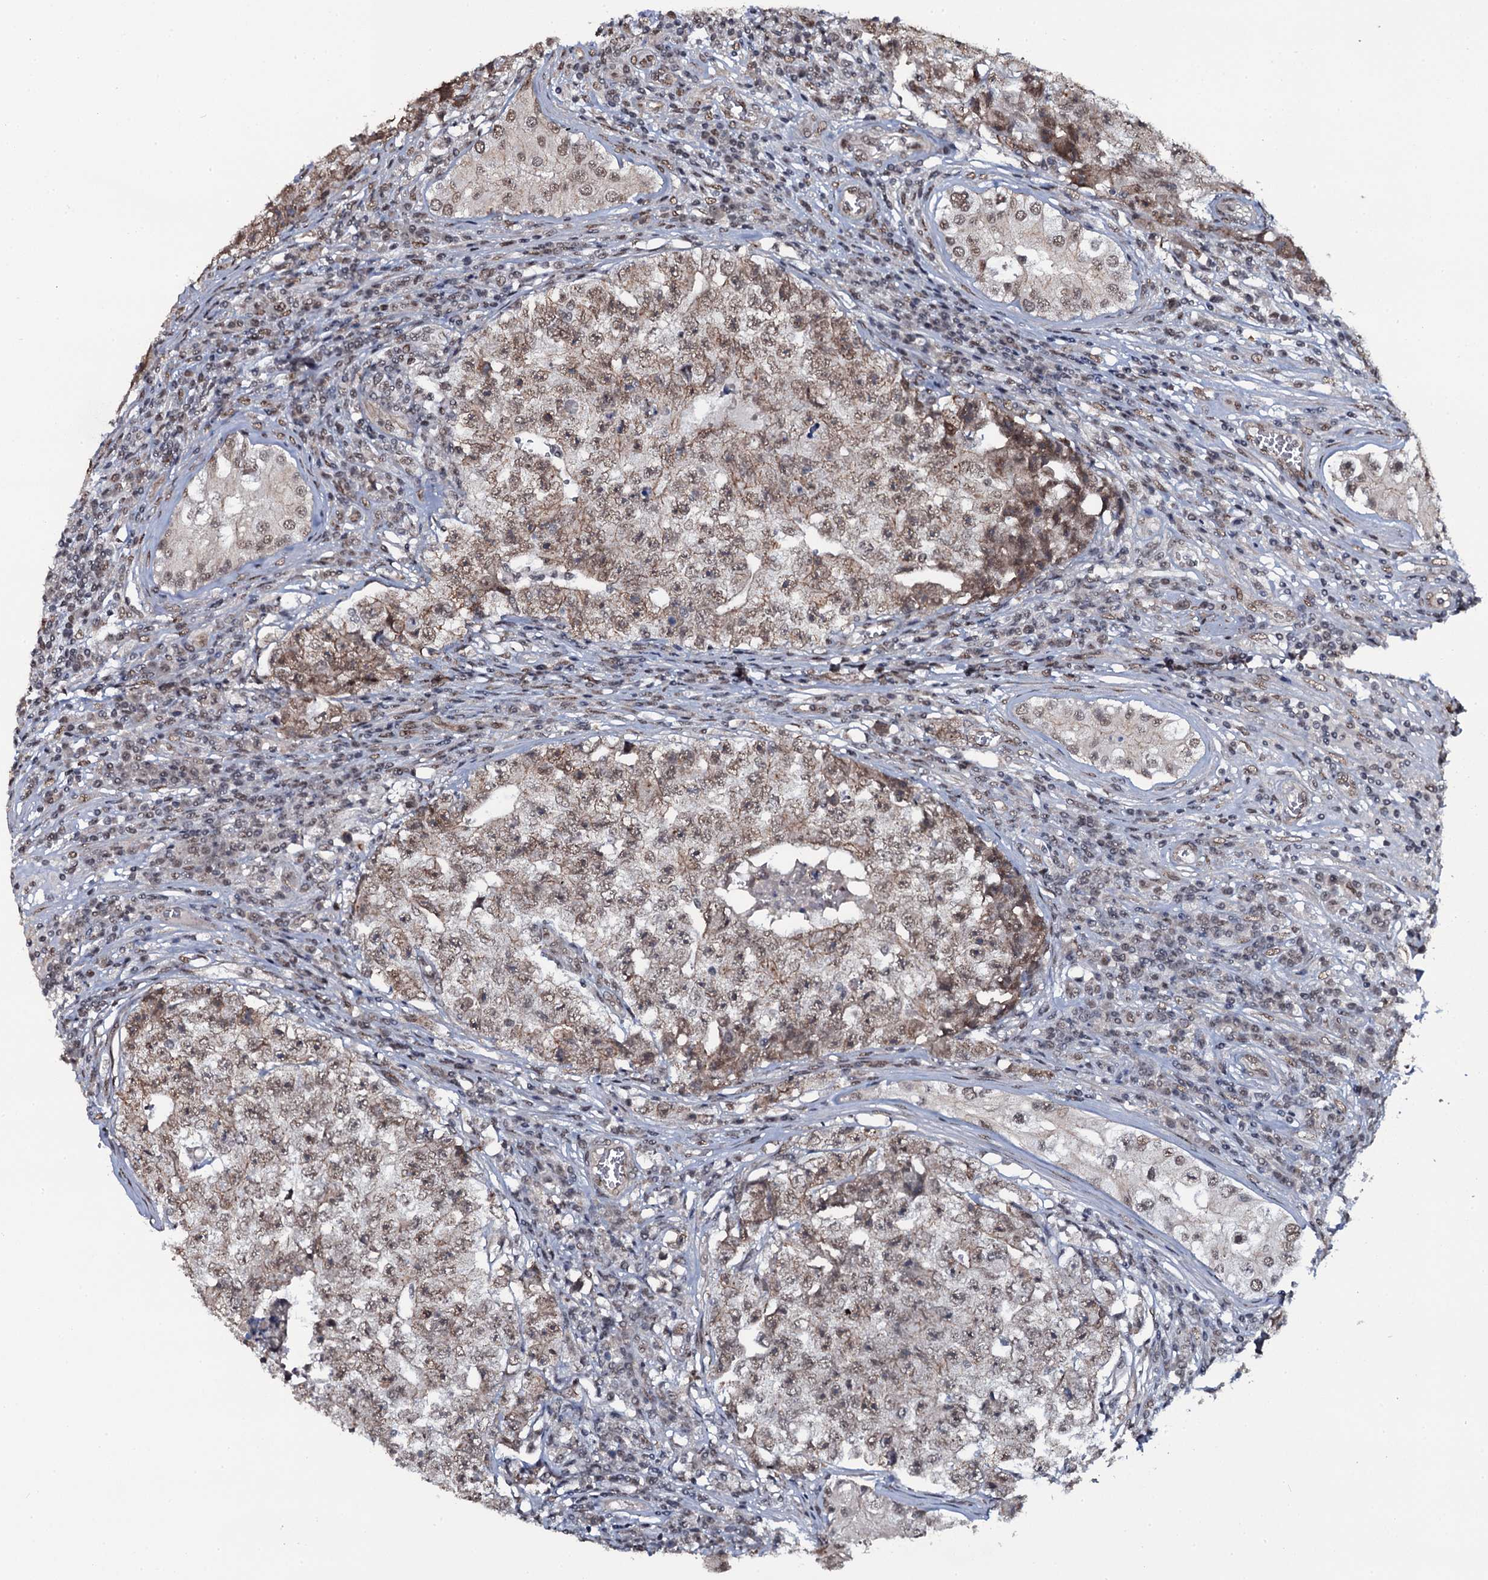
{"staining": {"intensity": "weak", "quantity": "25%-75%", "location": "nuclear"}, "tissue": "testis cancer", "cell_type": "Tumor cells", "image_type": "cancer", "snomed": [{"axis": "morphology", "description": "Carcinoma, Embryonal, NOS"}, {"axis": "topography", "description": "Testis"}], "caption": "Testis embryonal carcinoma stained for a protein exhibits weak nuclear positivity in tumor cells.", "gene": "SH2D4B", "patient": {"sex": "male", "age": 17}}